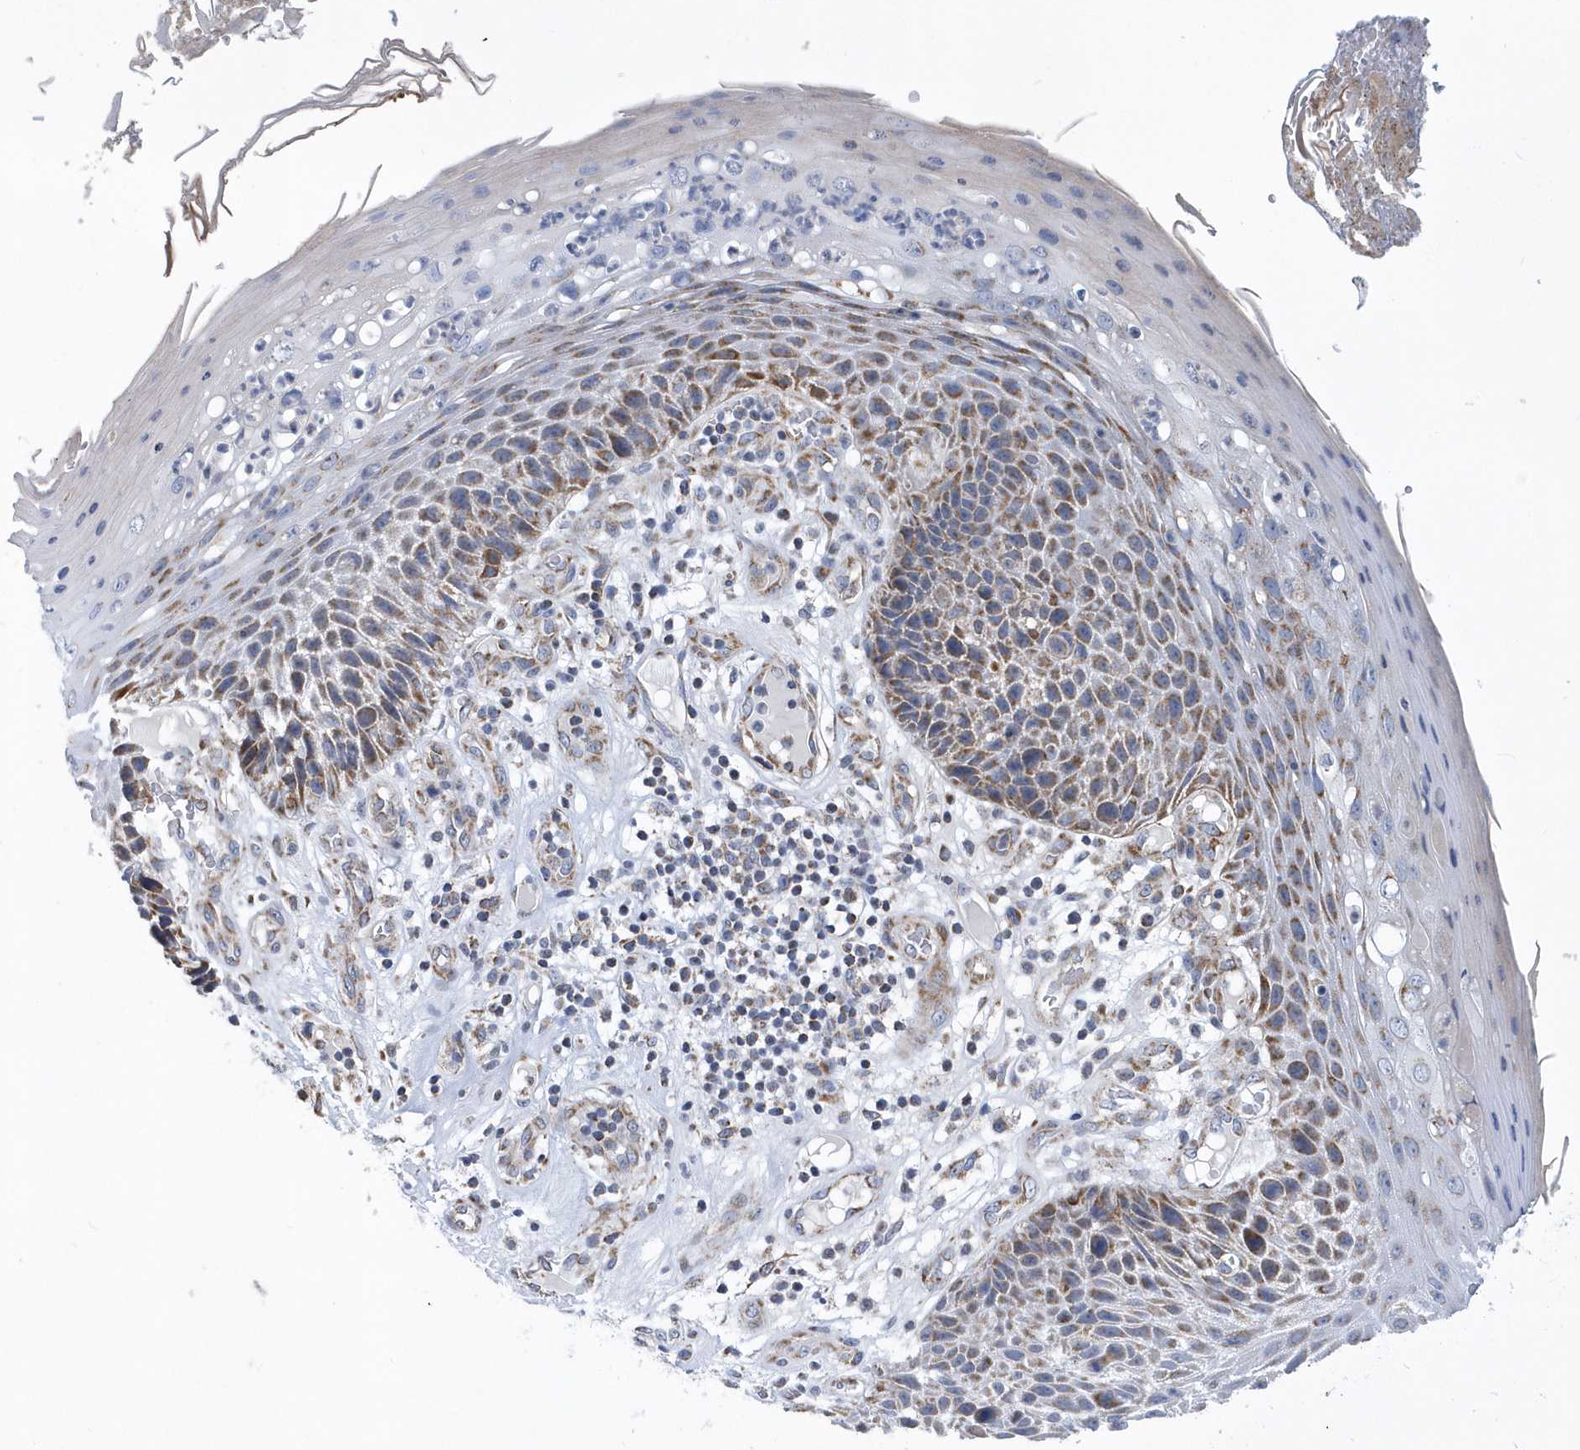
{"staining": {"intensity": "moderate", "quantity": "25%-75%", "location": "cytoplasmic/membranous"}, "tissue": "skin cancer", "cell_type": "Tumor cells", "image_type": "cancer", "snomed": [{"axis": "morphology", "description": "Squamous cell carcinoma, NOS"}, {"axis": "topography", "description": "Skin"}], "caption": "A high-resolution photomicrograph shows immunohistochemistry staining of skin cancer (squamous cell carcinoma), which displays moderate cytoplasmic/membranous staining in approximately 25%-75% of tumor cells.", "gene": "VWA5B2", "patient": {"sex": "female", "age": 88}}